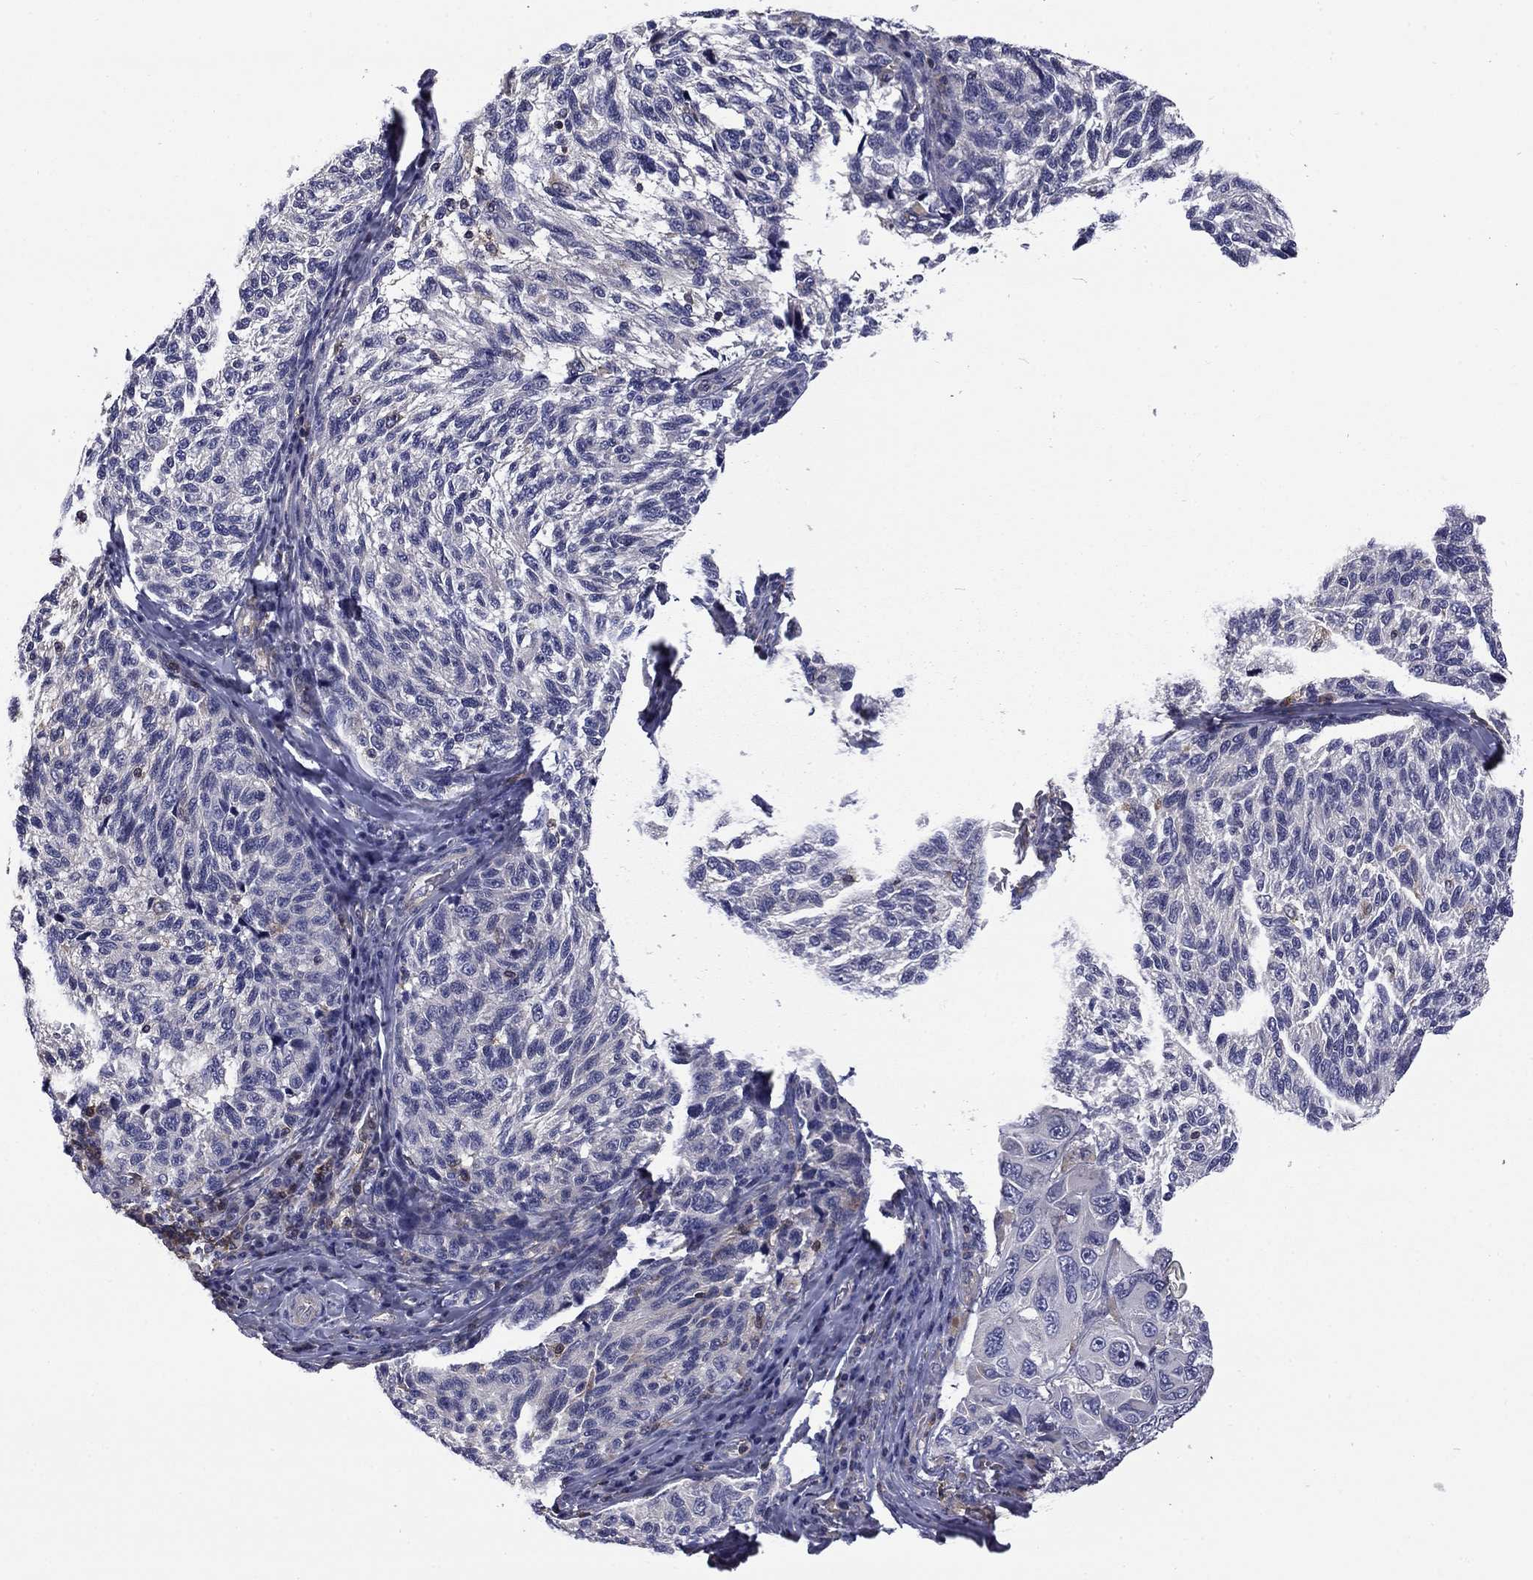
{"staining": {"intensity": "negative", "quantity": "none", "location": "none"}, "tissue": "melanoma", "cell_type": "Tumor cells", "image_type": "cancer", "snomed": [{"axis": "morphology", "description": "Malignant melanoma, NOS"}, {"axis": "topography", "description": "Skin"}], "caption": "Immunohistochemistry micrograph of human malignant melanoma stained for a protein (brown), which displays no positivity in tumor cells.", "gene": "ARHGAP45", "patient": {"sex": "female", "age": 73}}